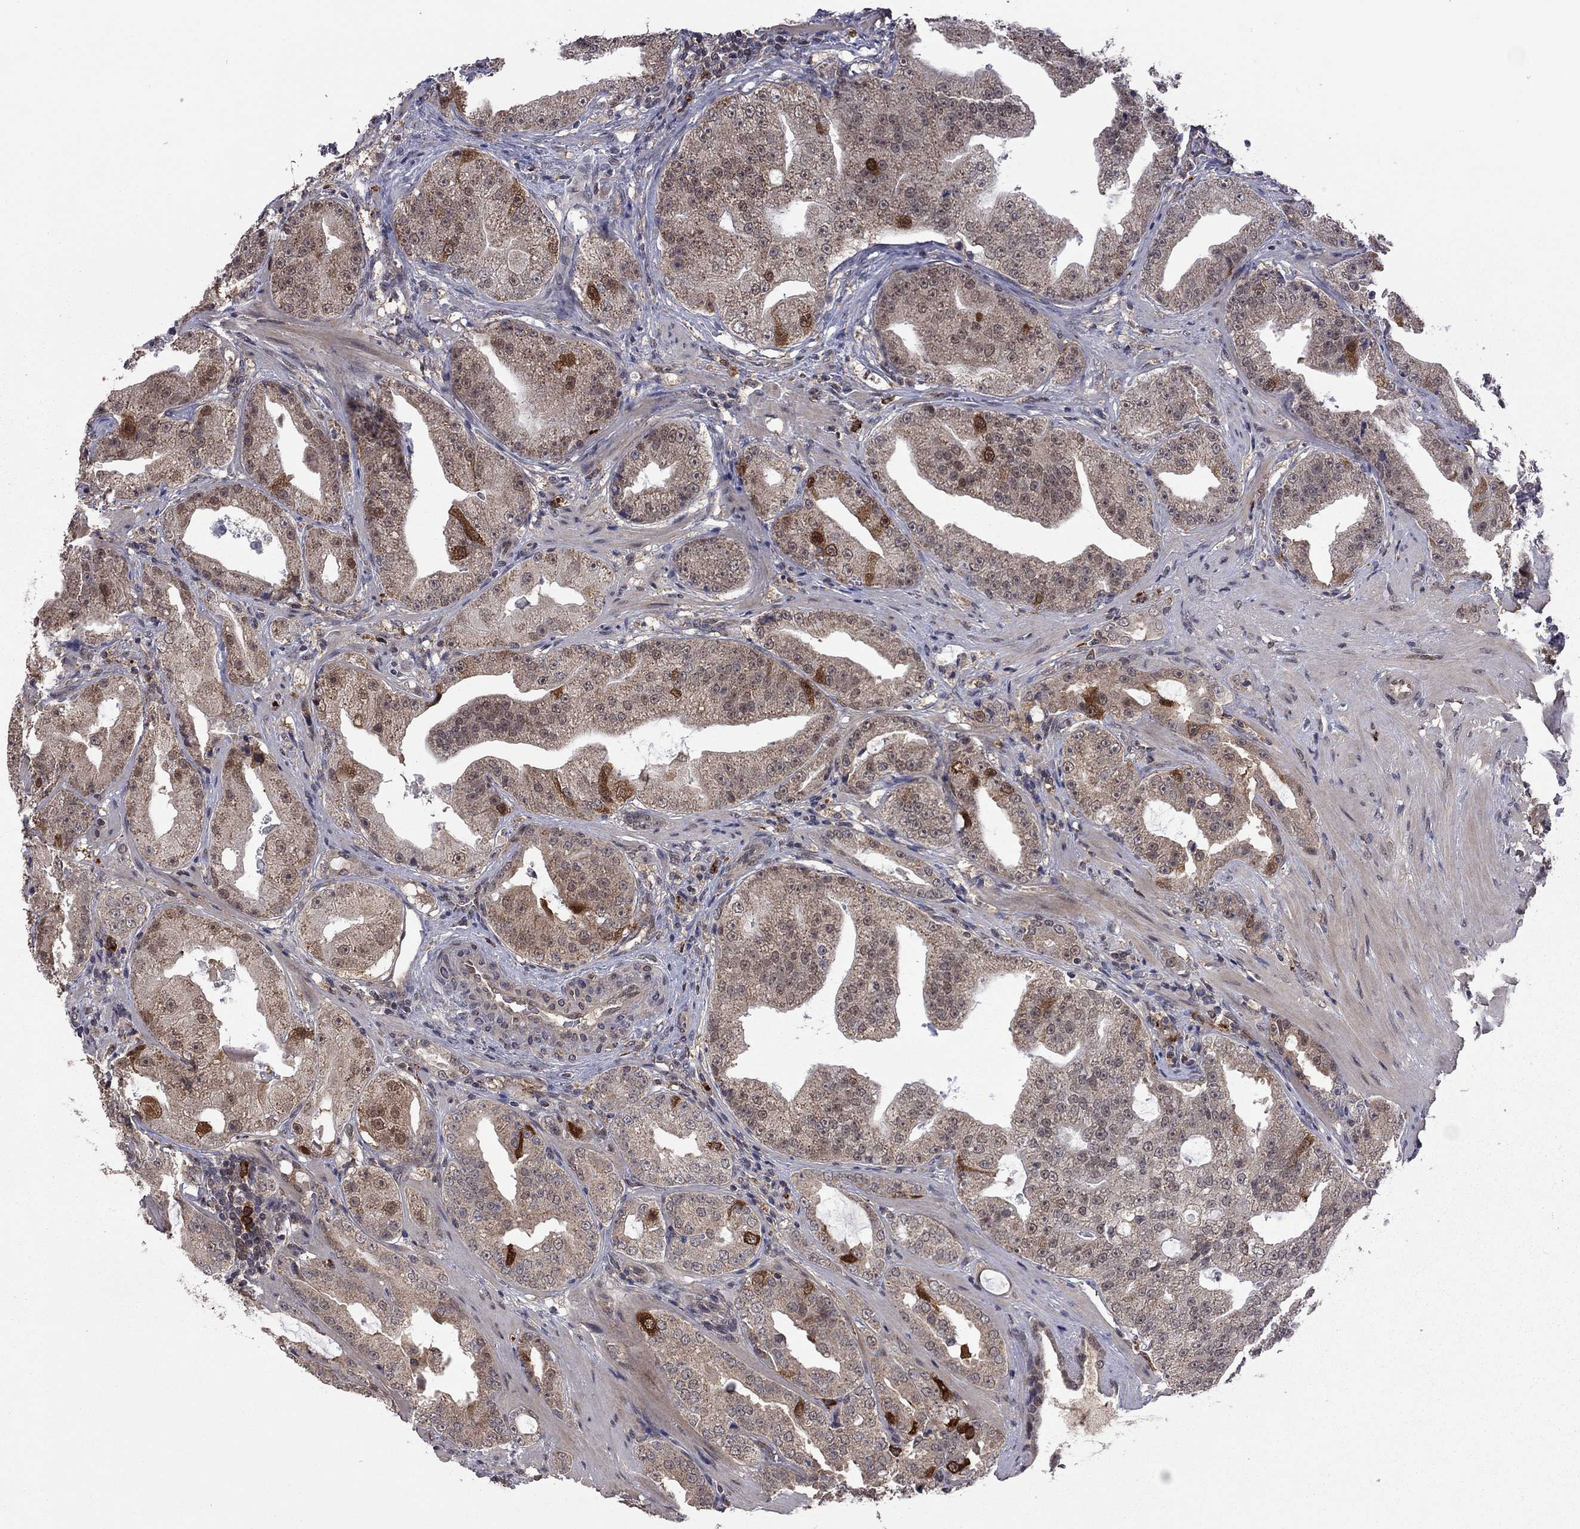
{"staining": {"intensity": "strong", "quantity": "<25%", "location": "cytoplasmic/membranous,nuclear"}, "tissue": "prostate cancer", "cell_type": "Tumor cells", "image_type": "cancer", "snomed": [{"axis": "morphology", "description": "Adenocarcinoma, Low grade"}, {"axis": "topography", "description": "Prostate"}], "caption": "Immunohistochemical staining of prostate cancer (low-grade adenocarcinoma) demonstrates medium levels of strong cytoplasmic/membranous and nuclear staining in approximately <25% of tumor cells.", "gene": "GPAA1", "patient": {"sex": "male", "age": 62}}